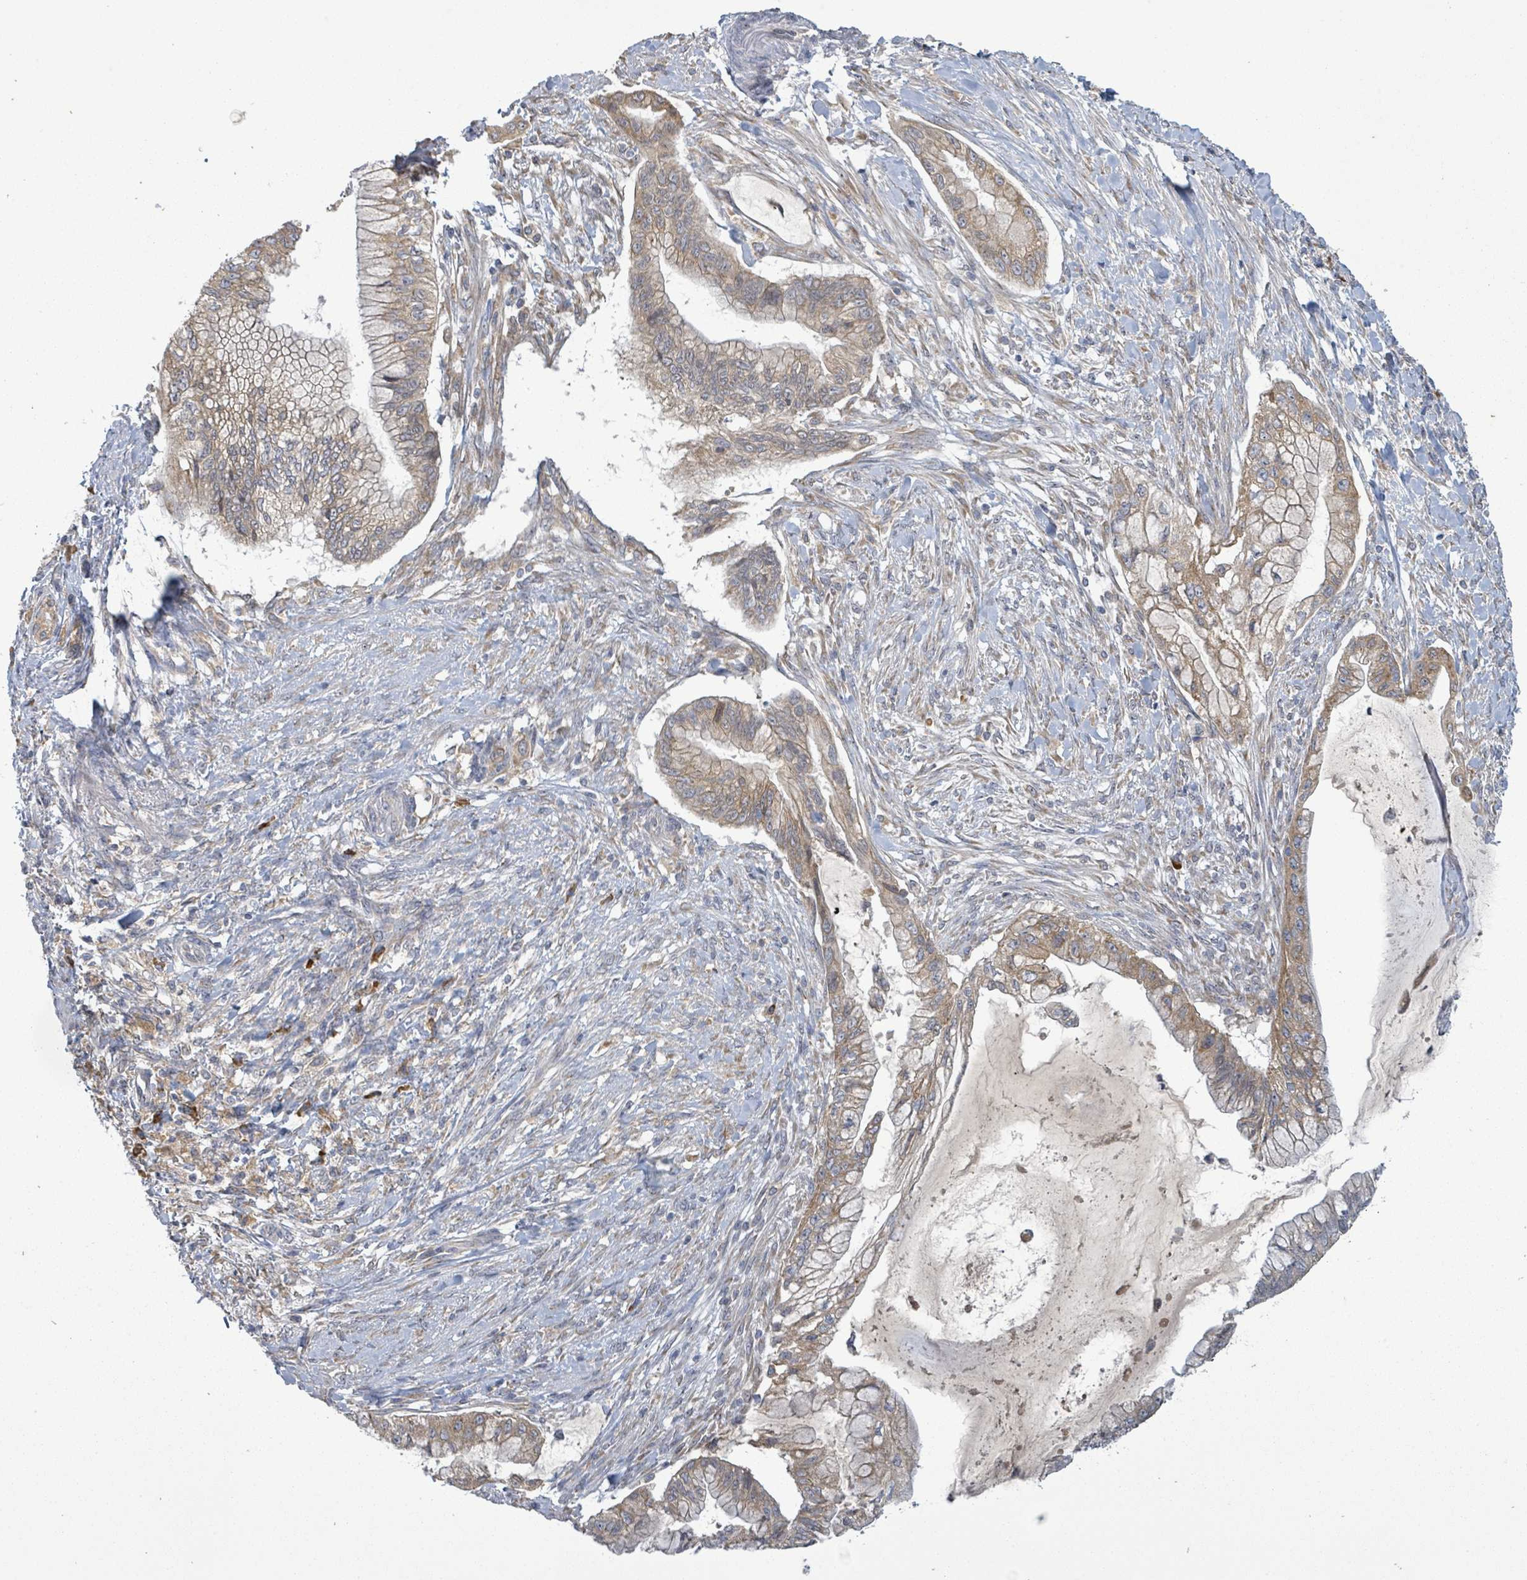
{"staining": {"intensity": "moderate", "quantity": ">75%", "location": "cytoplasmic/membranous"}, "tissue": "pancreatic cancer", "cell_type": "Tumor cells", "image_type": "cancer", "snomed": [{"axis": "morphology", "description": "Adenocarcinoma, NOS"}, {"axis": "topography", "description": "Pancreas"}], "caption": "High-magnification brightfield microscopy of pancreatic adenocarcinoma stained with DAB (brown) and counterstained with hematoxylin (blue). tumor cells exhibit moderate cytoplasmic/membranous expression is present in approximately>75% of cells.", "gene": "ATP13A1", "patient": {"sex": "male", "age": 48}}